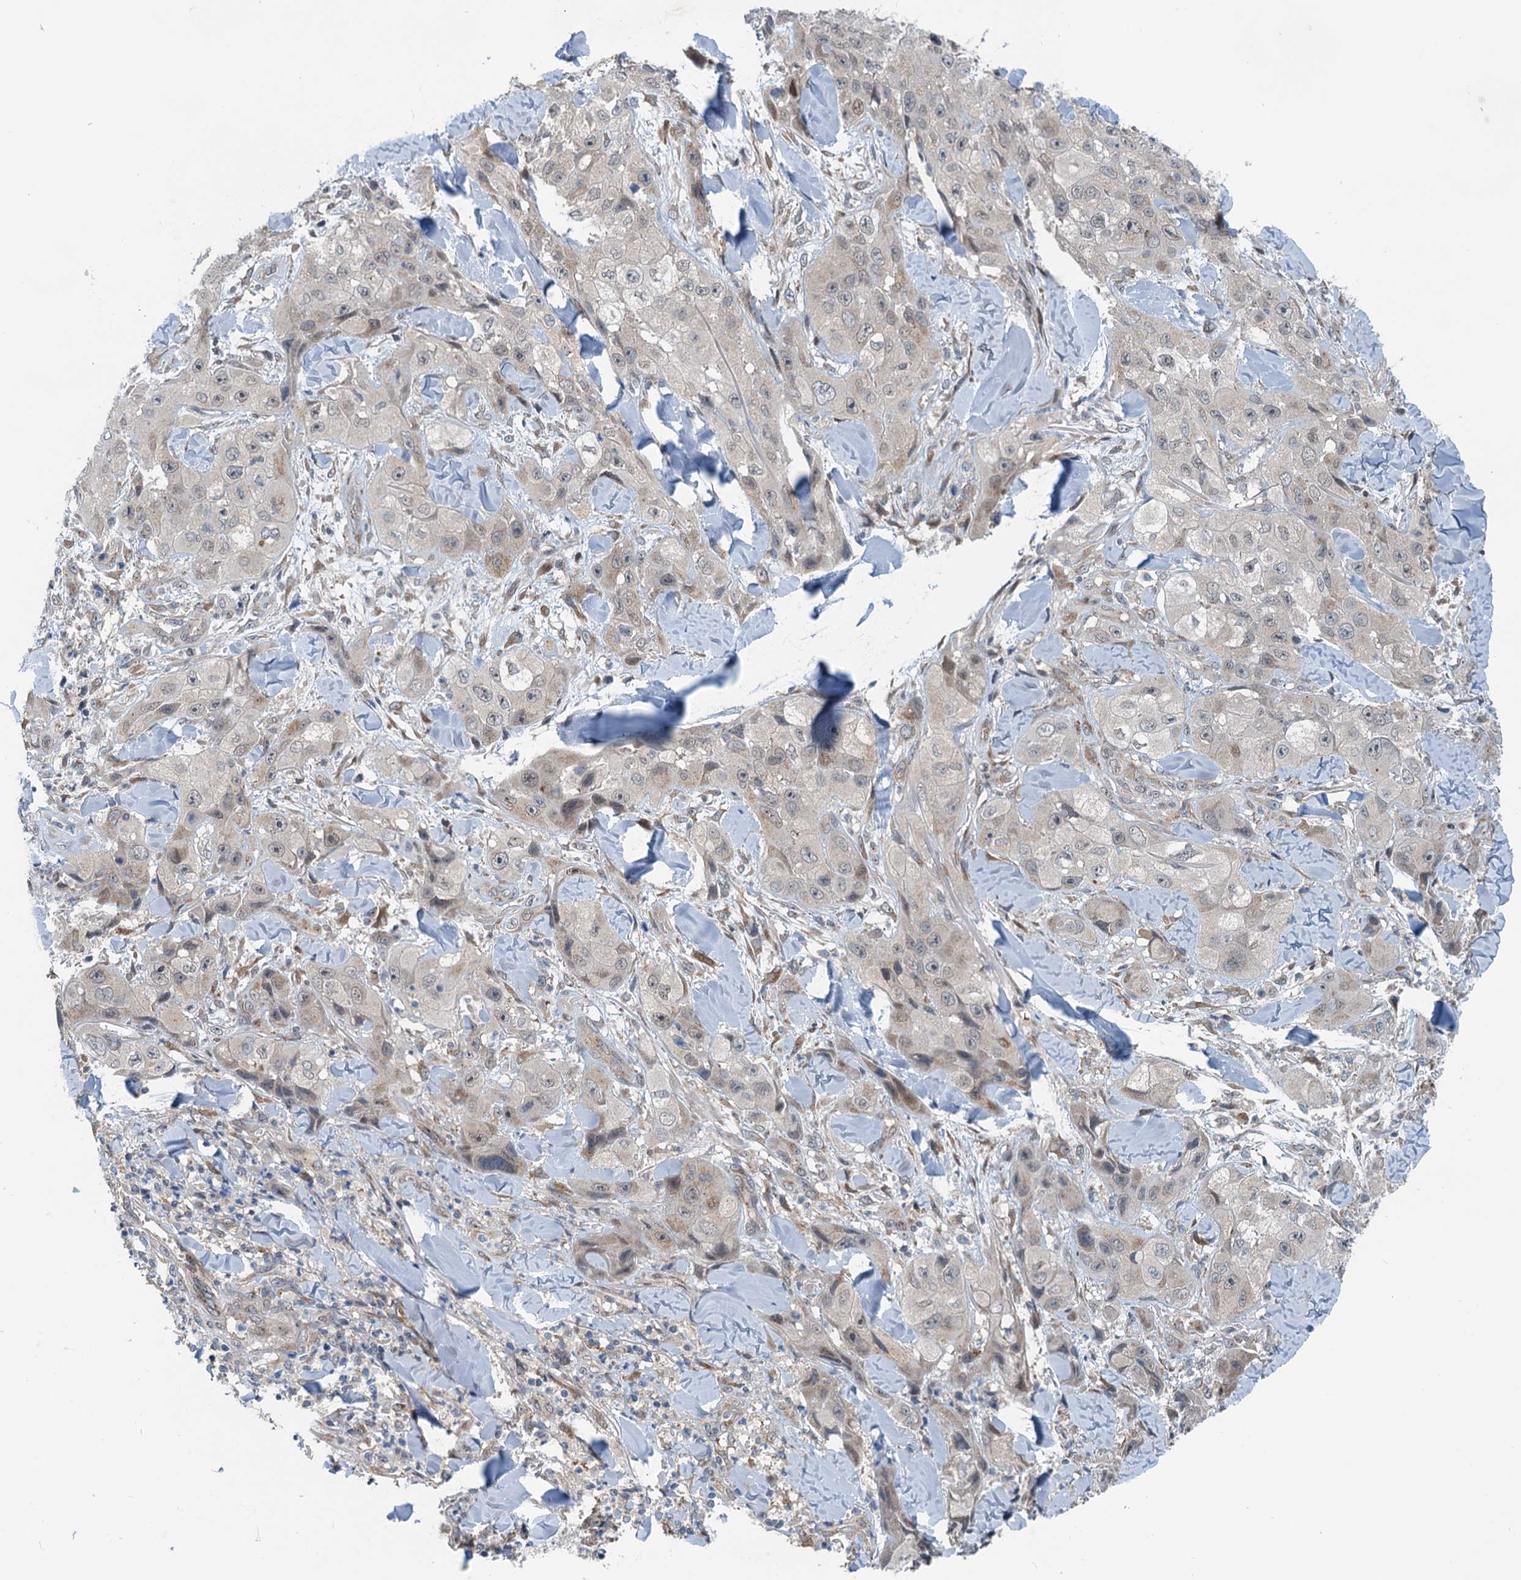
{"staining": {"intensity": "weak", "quantity": "25%-75%", "location": "cytoplasmic/membranous"}, "tissue": "skin cancer", "cell_type": "Tumor cells", "image_type": "cancer", "snomed": [{"axis": "morphology", "description": "Squamous cell carcinoma, NOS"}, {"axis": "topography", "description": "Skin"}, {"axis": "topography", "description": "Subcutis"}], "caption": "Squamous cell carcinoma (skin) stained for a protein shows weak cytoplasmic/membranous positivity in tumor cells.", "gene": "DYNC2I2", "patient": {"sex": "male", "age": 73}}